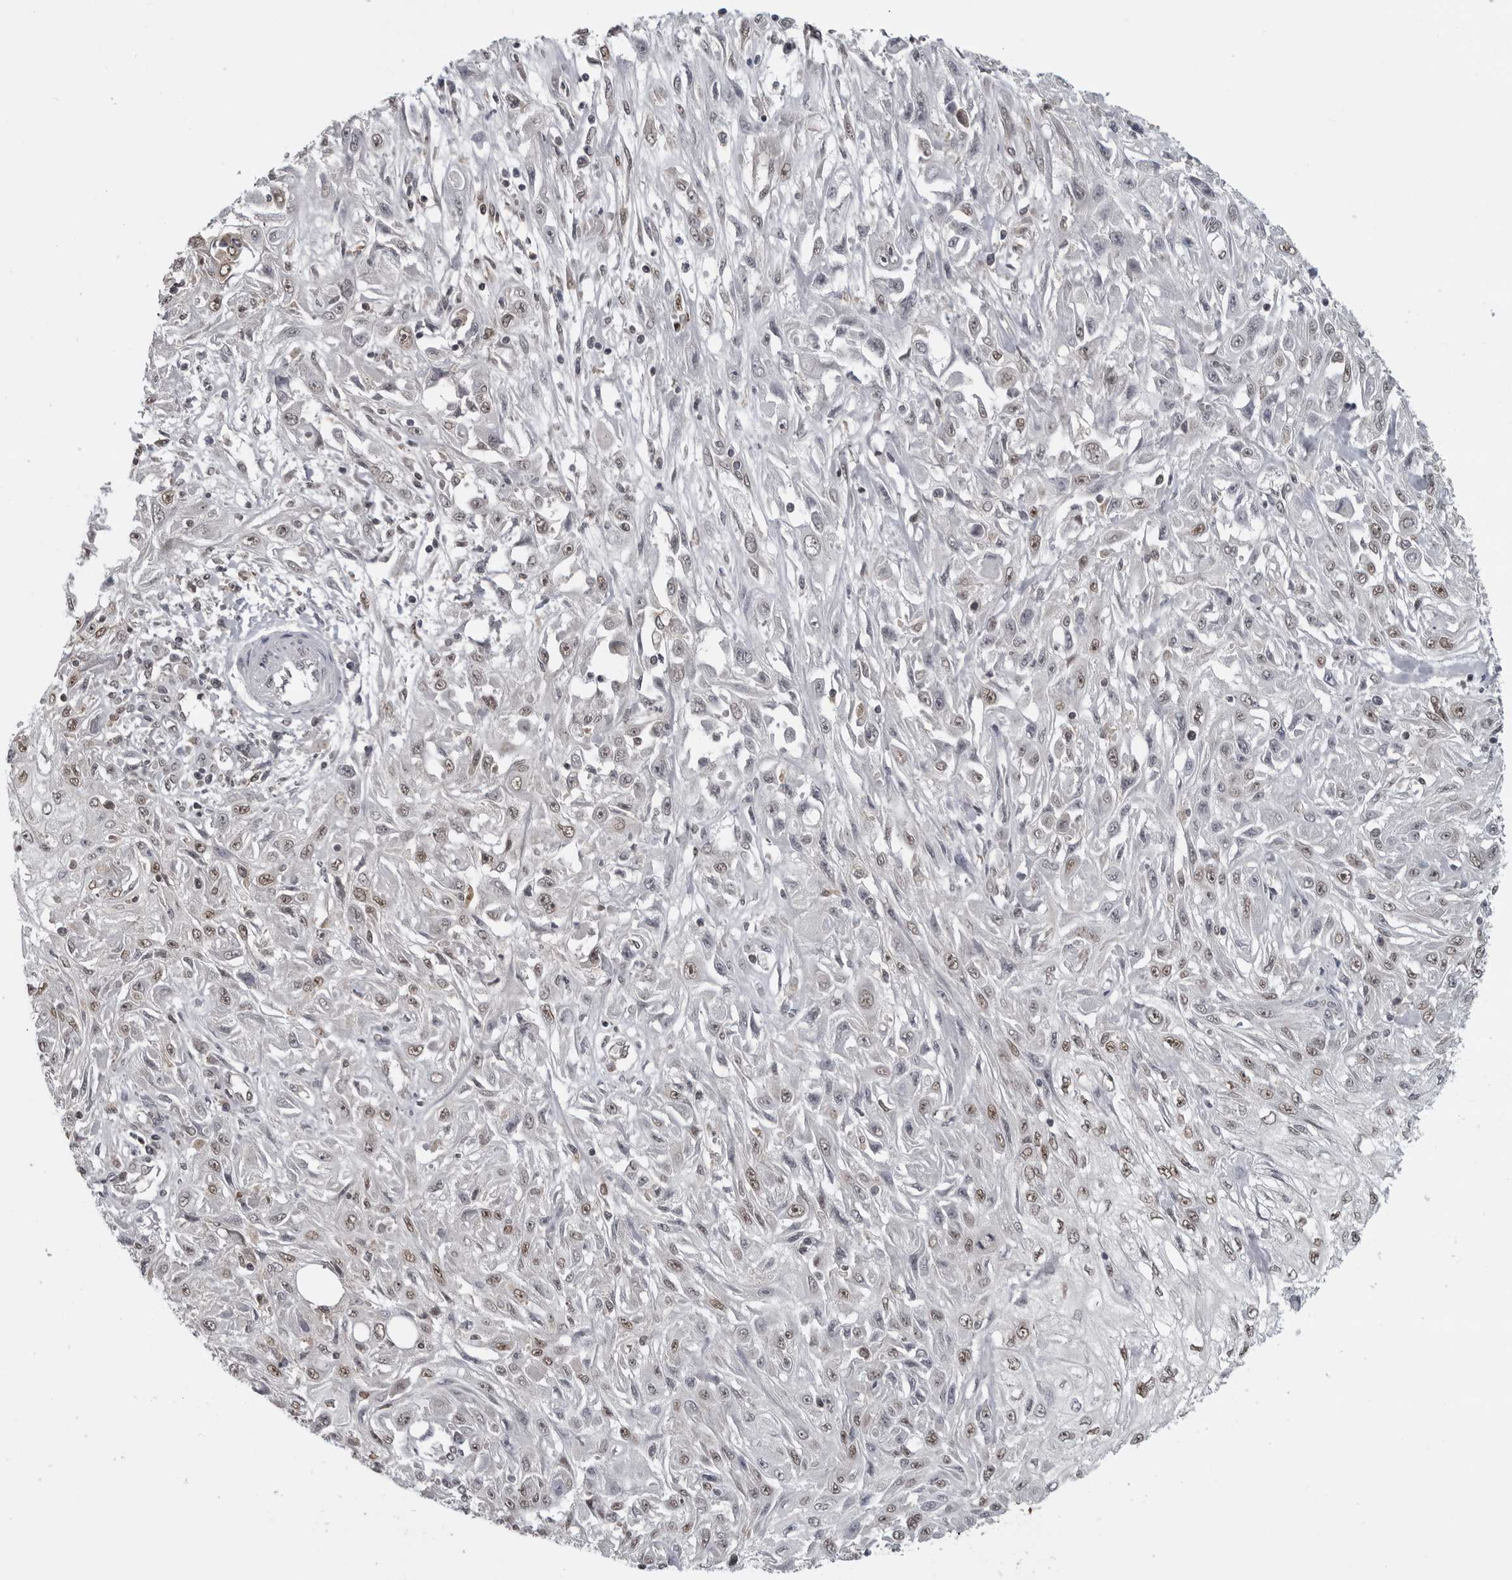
{"staining": {"intensity": "weak", "quantity": ">75%", "location": "nuclear"}, "tissue": "skin cancer", "cell_type": "Tumor cells", "image_type": "cancer", "snomed": [{"axis": "morphology", "description": "Squamous cell carcinoma, NOS"}, {"axis": "morphology", "description": "Squamous cell carcinoma, metastatic, NOS"}, {"axis": "topography", "description": "Skin"}, {"axis": "topography", "description": "Lymph node"}], "caption": "Skin metastatic squamous cell carcinoma stained with DAB (3,3'-diaminobenzidine) immunohistochemistry (IHC) reveals low levels of weak nuclear expression in about >75% of tumor cells.", "gene": "C8orf58", "patient": {"sex": "male", "age": 75}}